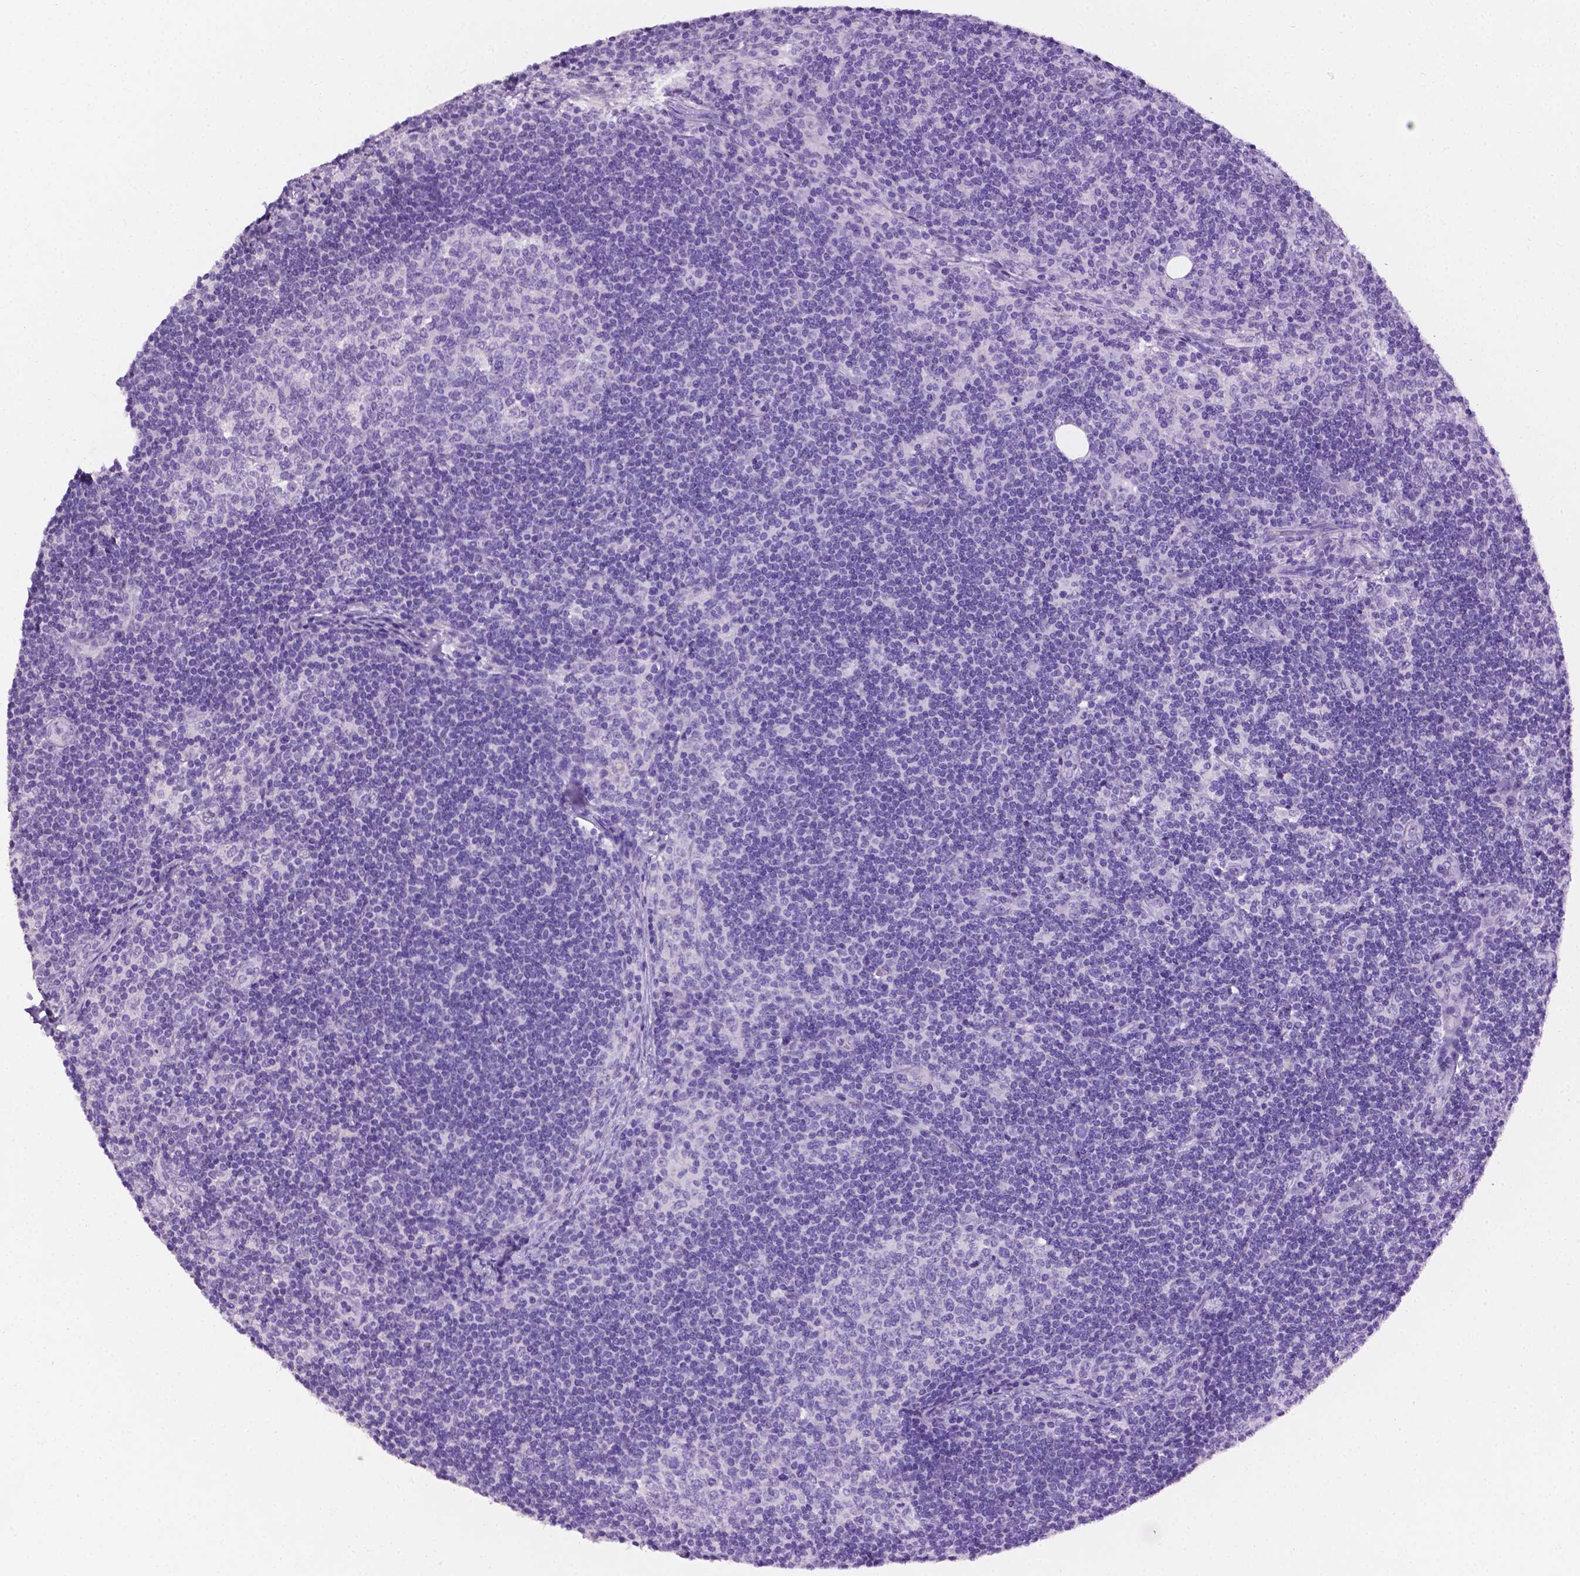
{"staining": {"intensity": "negative", "quantity": "none", "location": "none"}, "tissue": "lymph node", "cell_type": "Germinal center cells", "image_type": "normal", "snomed": [{"axis": "morphology", "description": "Normal tissue, NOS"}, {"axis": "topography", "description": "Lymph node"}], "caption": "An immunohistochemistry histopathology image of benign lymph node is shown. There is no staining in germinal center cells of lymph node. Brightfield microscopy of immunohistochemistry (IHC) stained with DAB (3,3'-diaminobenzidine) (brown) and hematoxylin (blue), captured at high magnification.", "gene": "TACSTD2", "patient": {"sex": "female", "age": 41}}